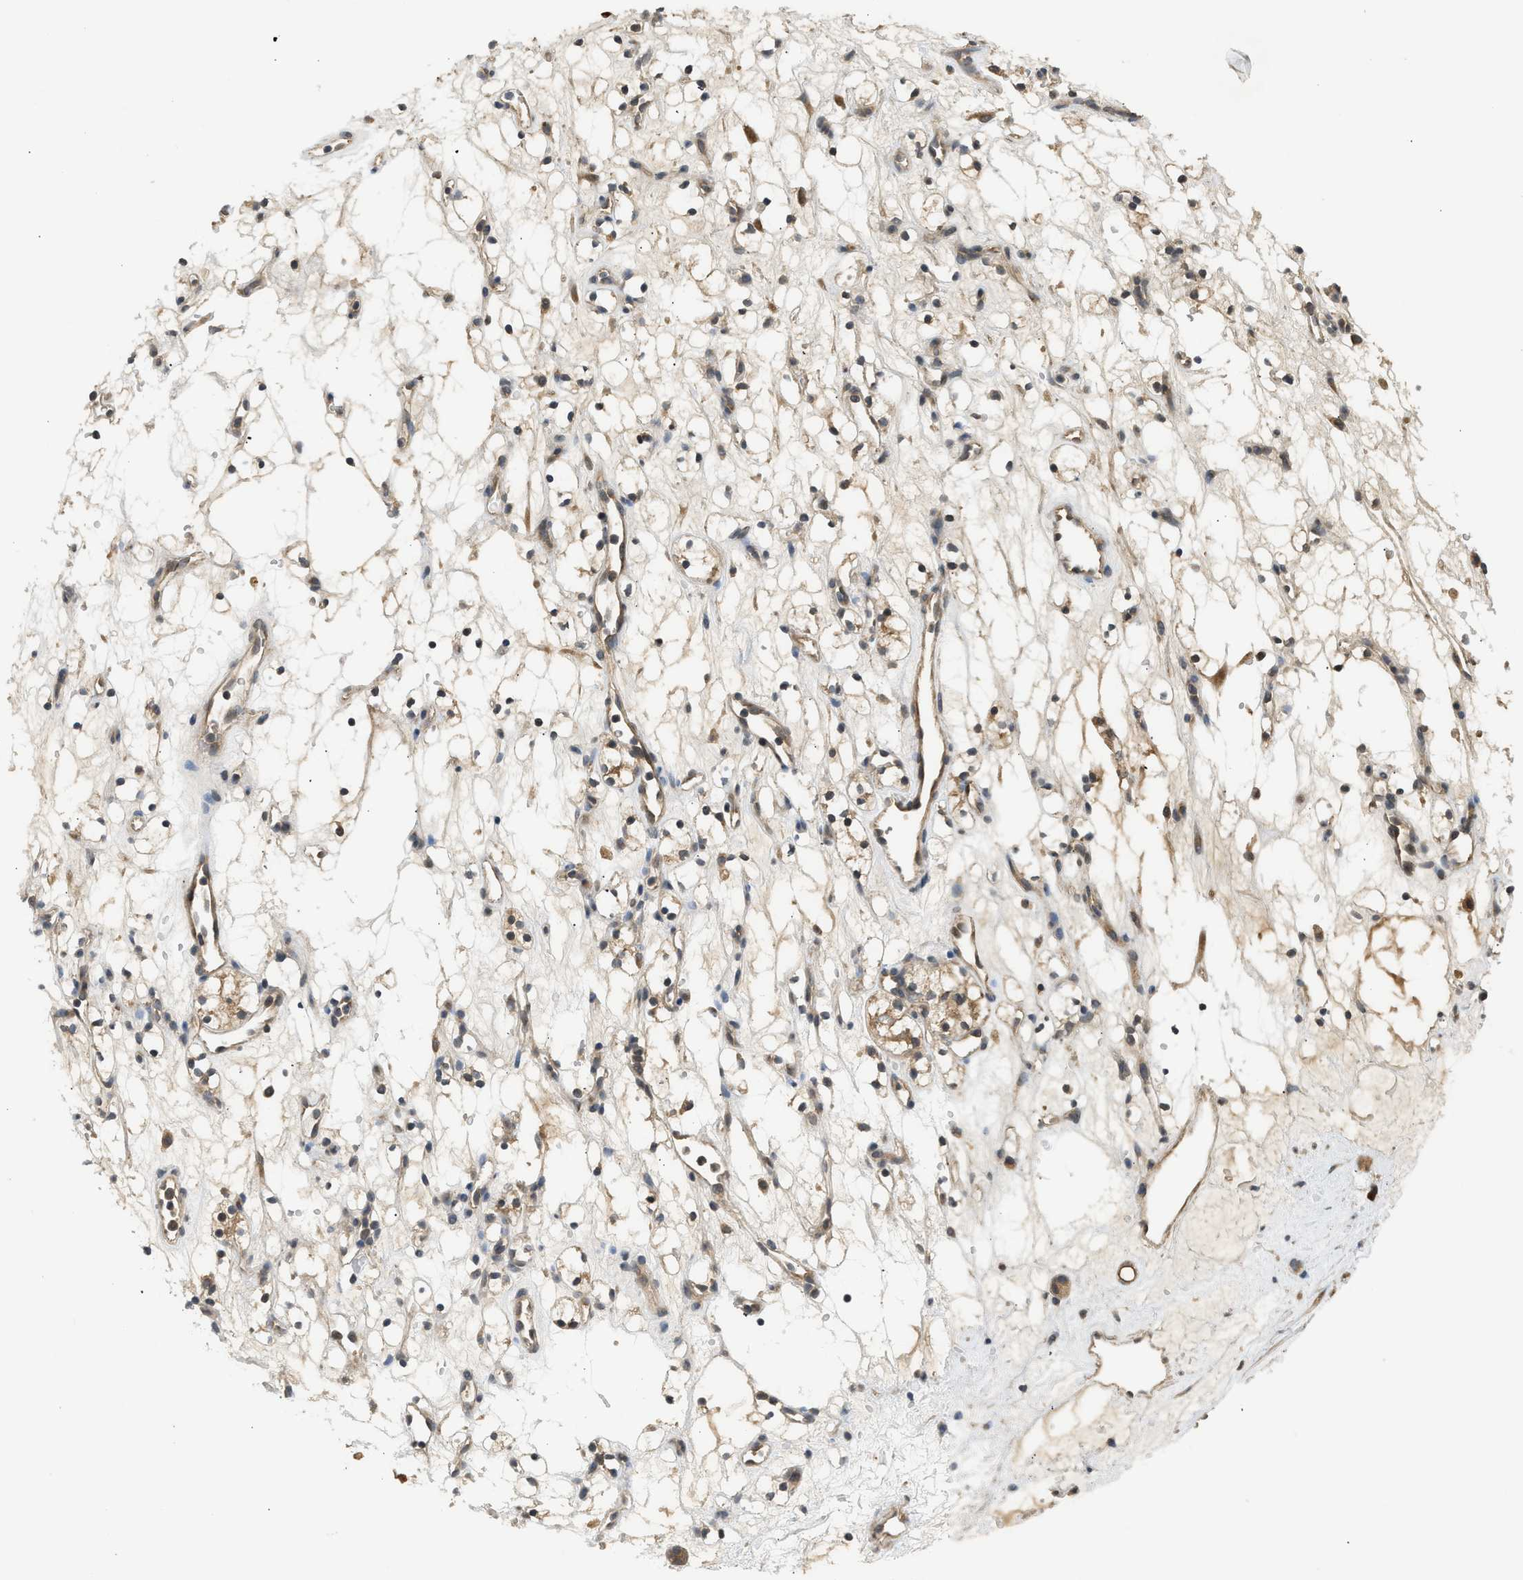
{"staining": {"intensity": "weak", "quantity": "<25%", "location": "cytoplasmic/membranous"}, "tissue": "renal cancer", "cell_type": "Tumor cells", "image_type": "cancer", "snomed": [{"axis": "morphology", "description": "Adenocarcinoma, NOS"}, {"axis": "topography", "description": "Kidney"}], "caption": "Histopathology image shows no significant protein expression in tumor cells of renal cancer.", "gene": "ADCY8", "patient": {"sex": "female", "age": 60}}